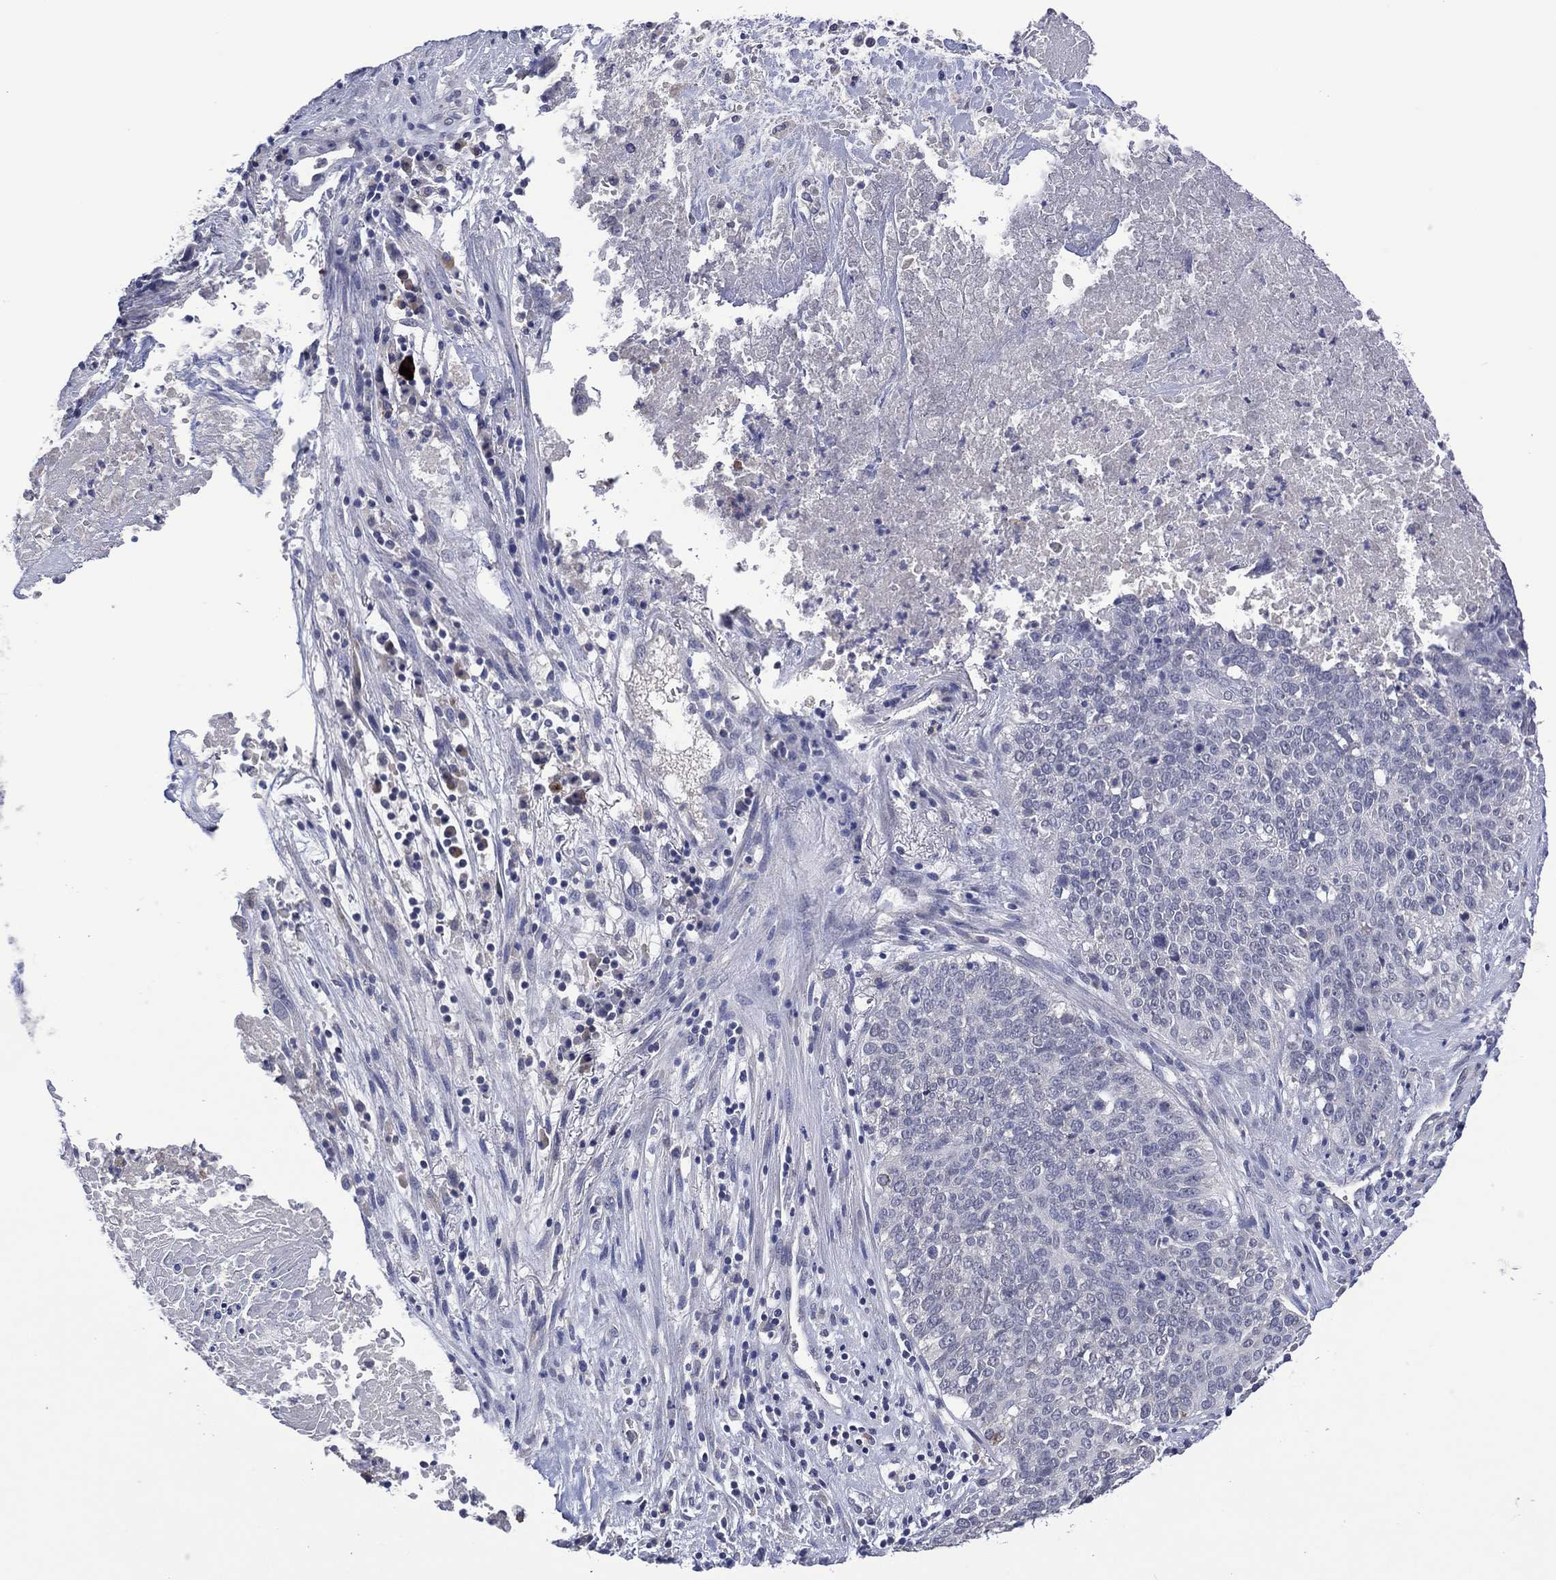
{"staining": {"intensity": "negative", "quantity": "none", "location": "none"}, "tissue": "lung cancer", "cell_type": "Tumor cells", "image_type": "cancer", "snomed": [{"axis": "morphology", "description": "Squamous cell carcinoma, NOS"}, {"axis": "topography", "description": "Lung"}], "caption": "IHC image of human lung squamous cell carcinoma stained for a protein (brown), which reveals no expression in tumor cells.", "gene": "ASB10", "patient": {"sex": "male", "age": 64}}